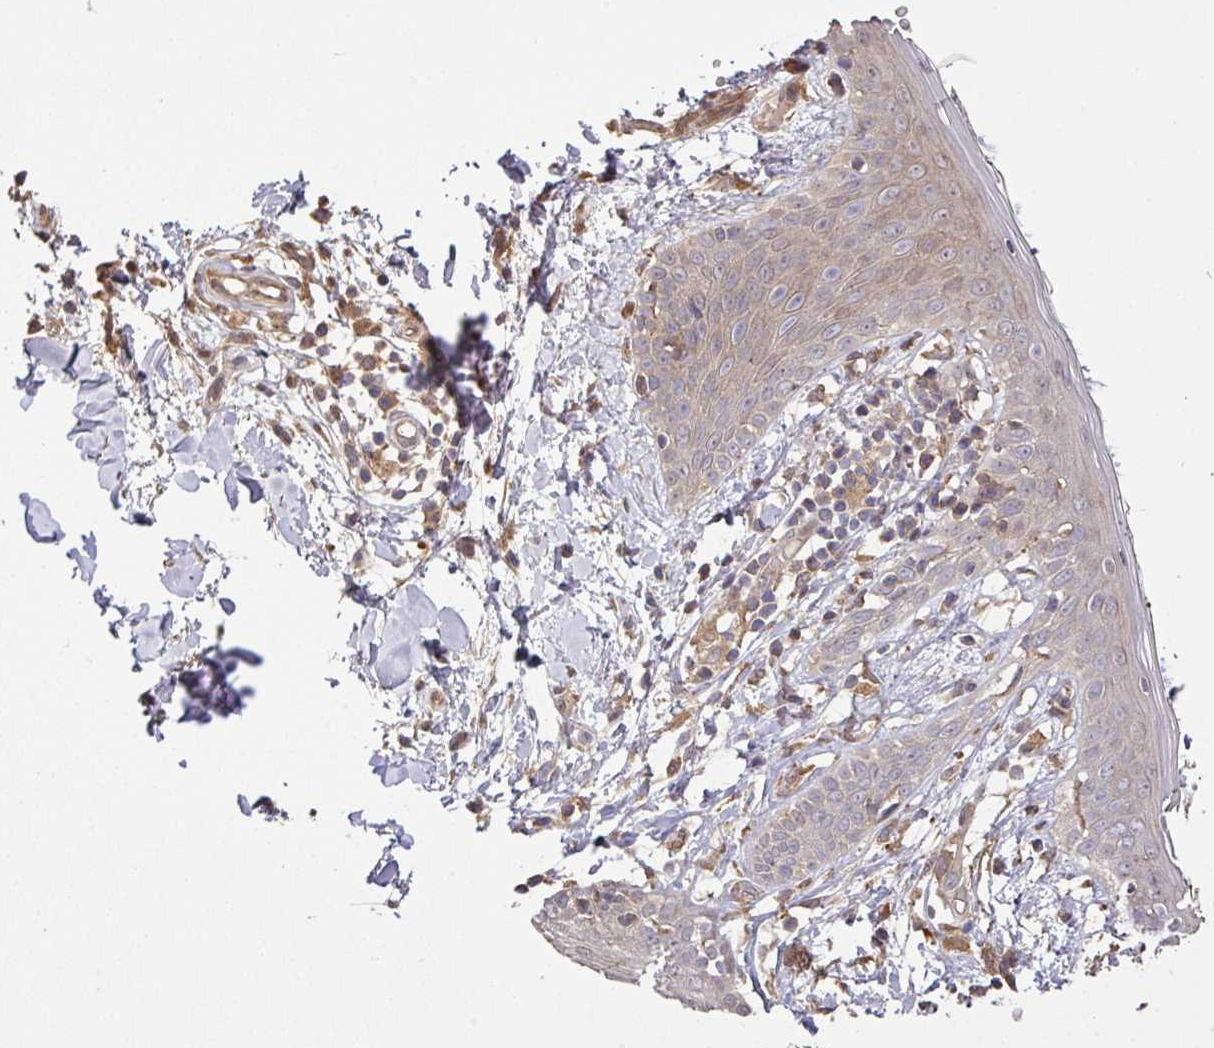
{"staining": {"intensity": "moderate", "quantity": "25%-75%", "location": "cytoplasmic/membranous"}, "tissue": "skin", "cell_type": "Fibroblasts", "image_type": "normal", "snomed": [{"axis": "morphology", "description": "Normal tissue, NOS"}, {"axis": "topography", "description": "Skin"}], "caption": "Brown immunohistochemical staining in benign human skin demonstrates moderate cytoplasmic/membranous positivity in approximately 25%-75% of fibroblasts. The staining is performed using DAB brown chromogen to label protein expression. The nuclei are counter-stained blue using hematoxylin.", "gene": "ARPIN", "patient": {"sex": "female", "age": 34}}